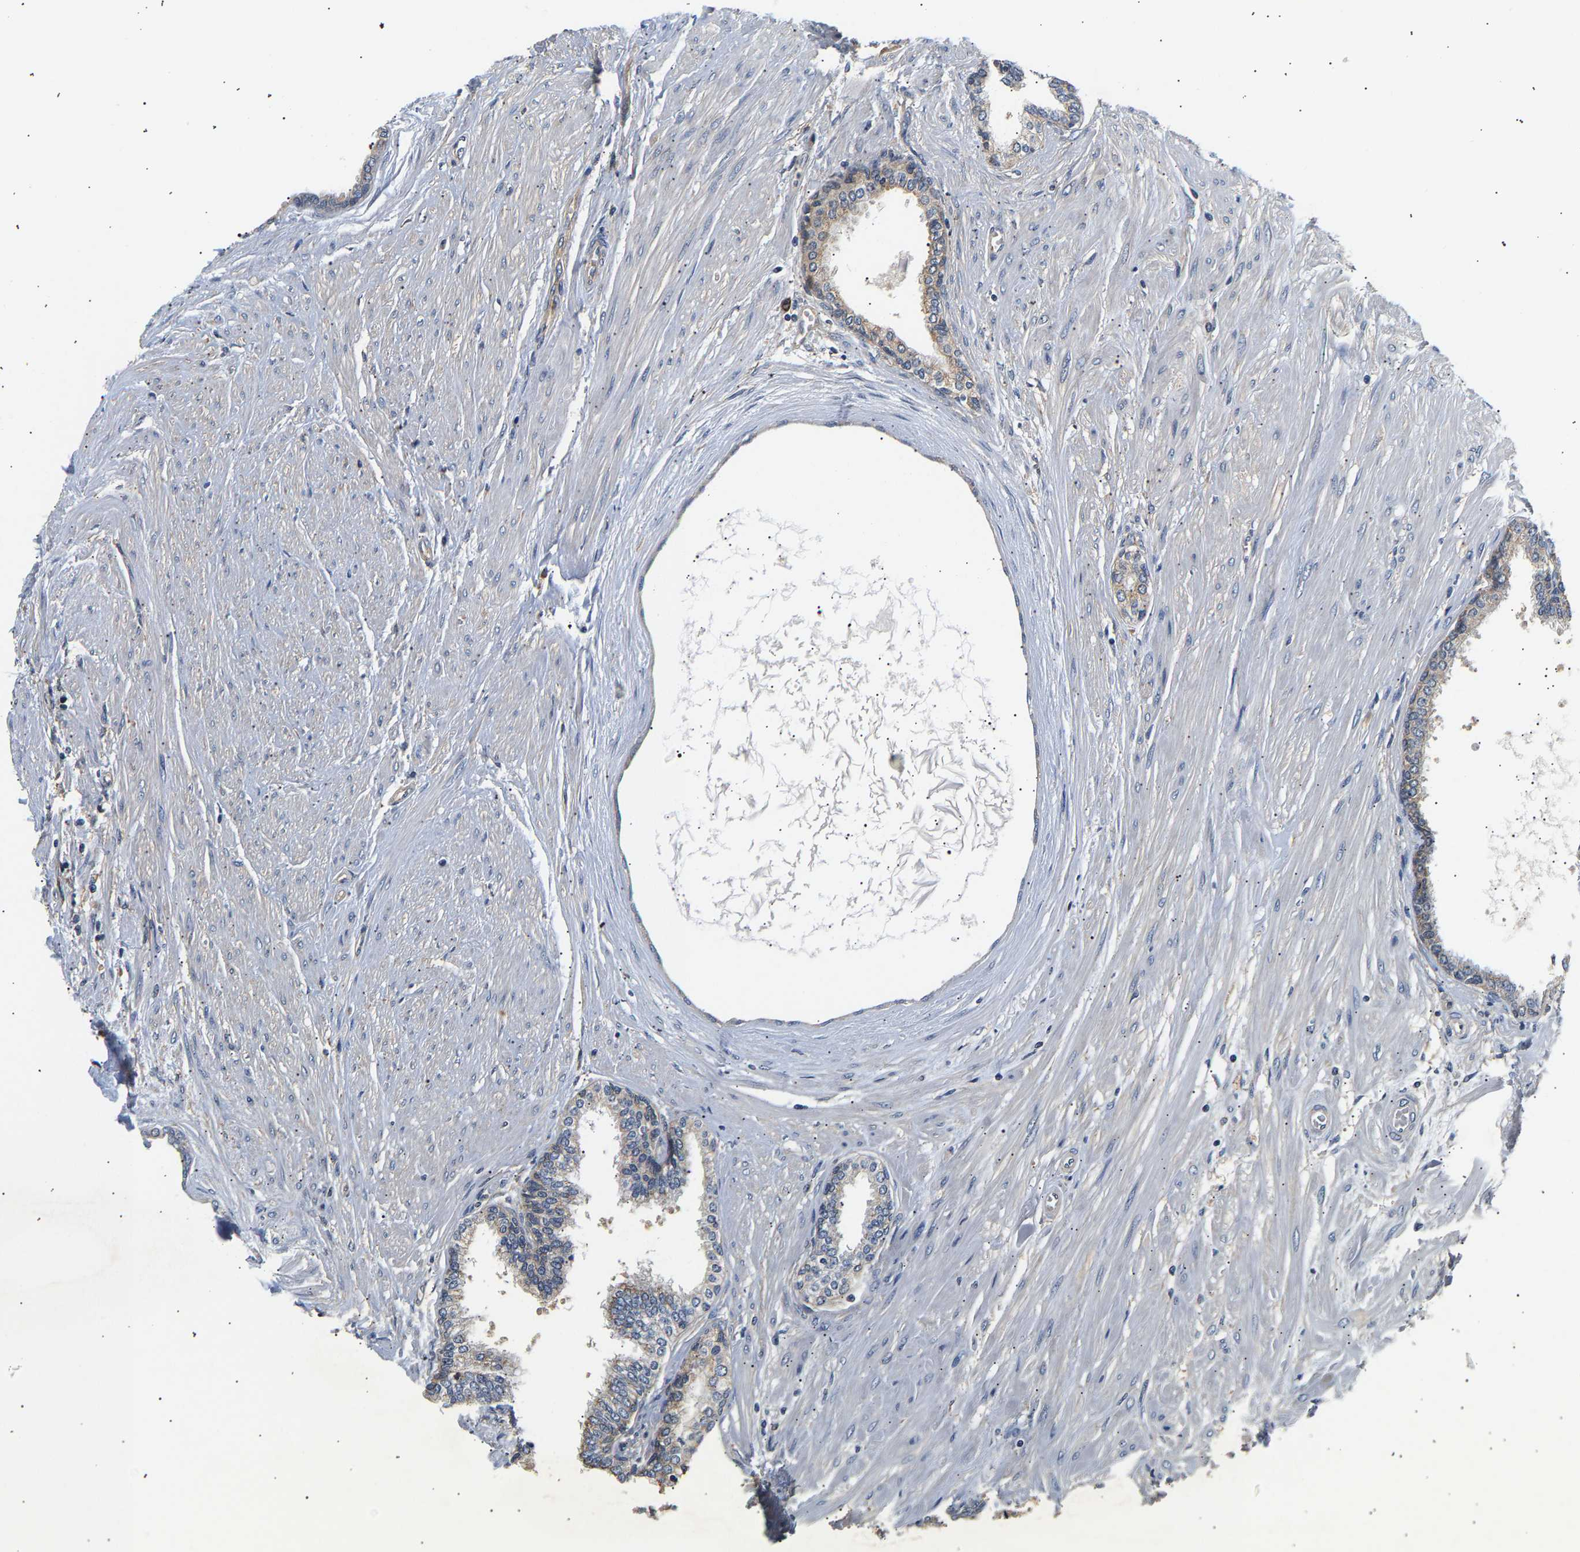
{"staining": {"intensity": "weak", "quantity": "<25%", "location": "cytoplasmic/membranous"}, "tissue": "prostate cancer", "cell_type": "Tumor cells", "image_type": "cancer", "snomed": [{"axis": "morphology", "description": "Adenocarcinoma, Low grade"}, {"axis": "topography", "description": "Prostate"}], "caption": "Tumor cells are negative for protein expression in human low-grade adenocarcinoma (prostate). (Immunohistochemistry, brightfield microscopy, high magnification).", "gene": "PPID", "patient": {"sex": "male", "age": 52}}